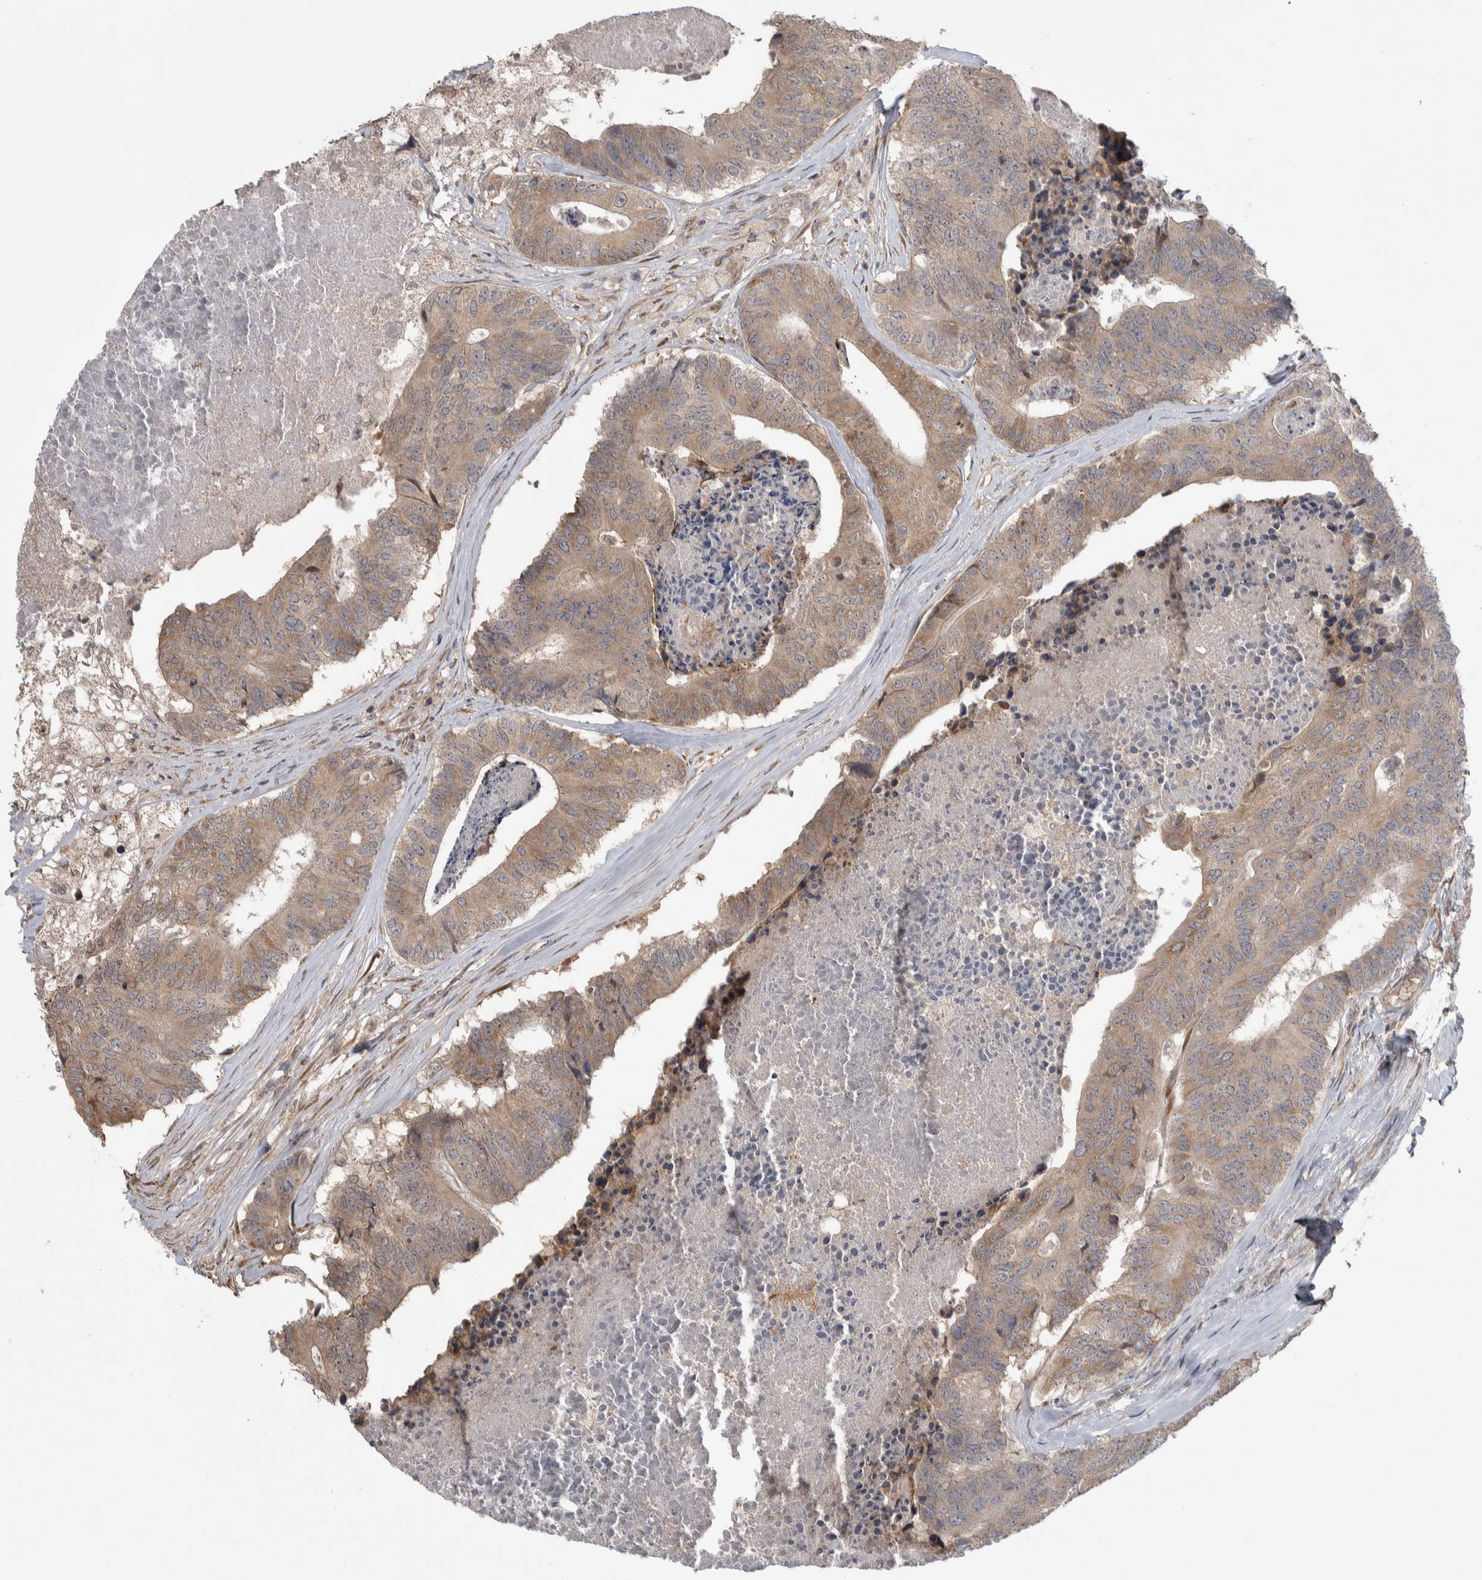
{"staining": {"intensity": "weak", "quantity": ">75%", "location": "cytoplasmic/membranous"}, "tissue": "colorectal cancer", "cell_type": "Tumor cells", "image_type": "cancer", "snomed": [{"axis": "morphology", "description": "Adenocarcinoma, NOS"}, {"axis": "topography", "description": "Colon"}], "caption": "Immunohistochemistry (IHC) (DAB) staining of colorectal cancer shows weak cytoplasmic/membranous protein staining in about >75% of tumor cells.", "gene": "CUL2", "patient": {"sex": "female", "age": 67}}